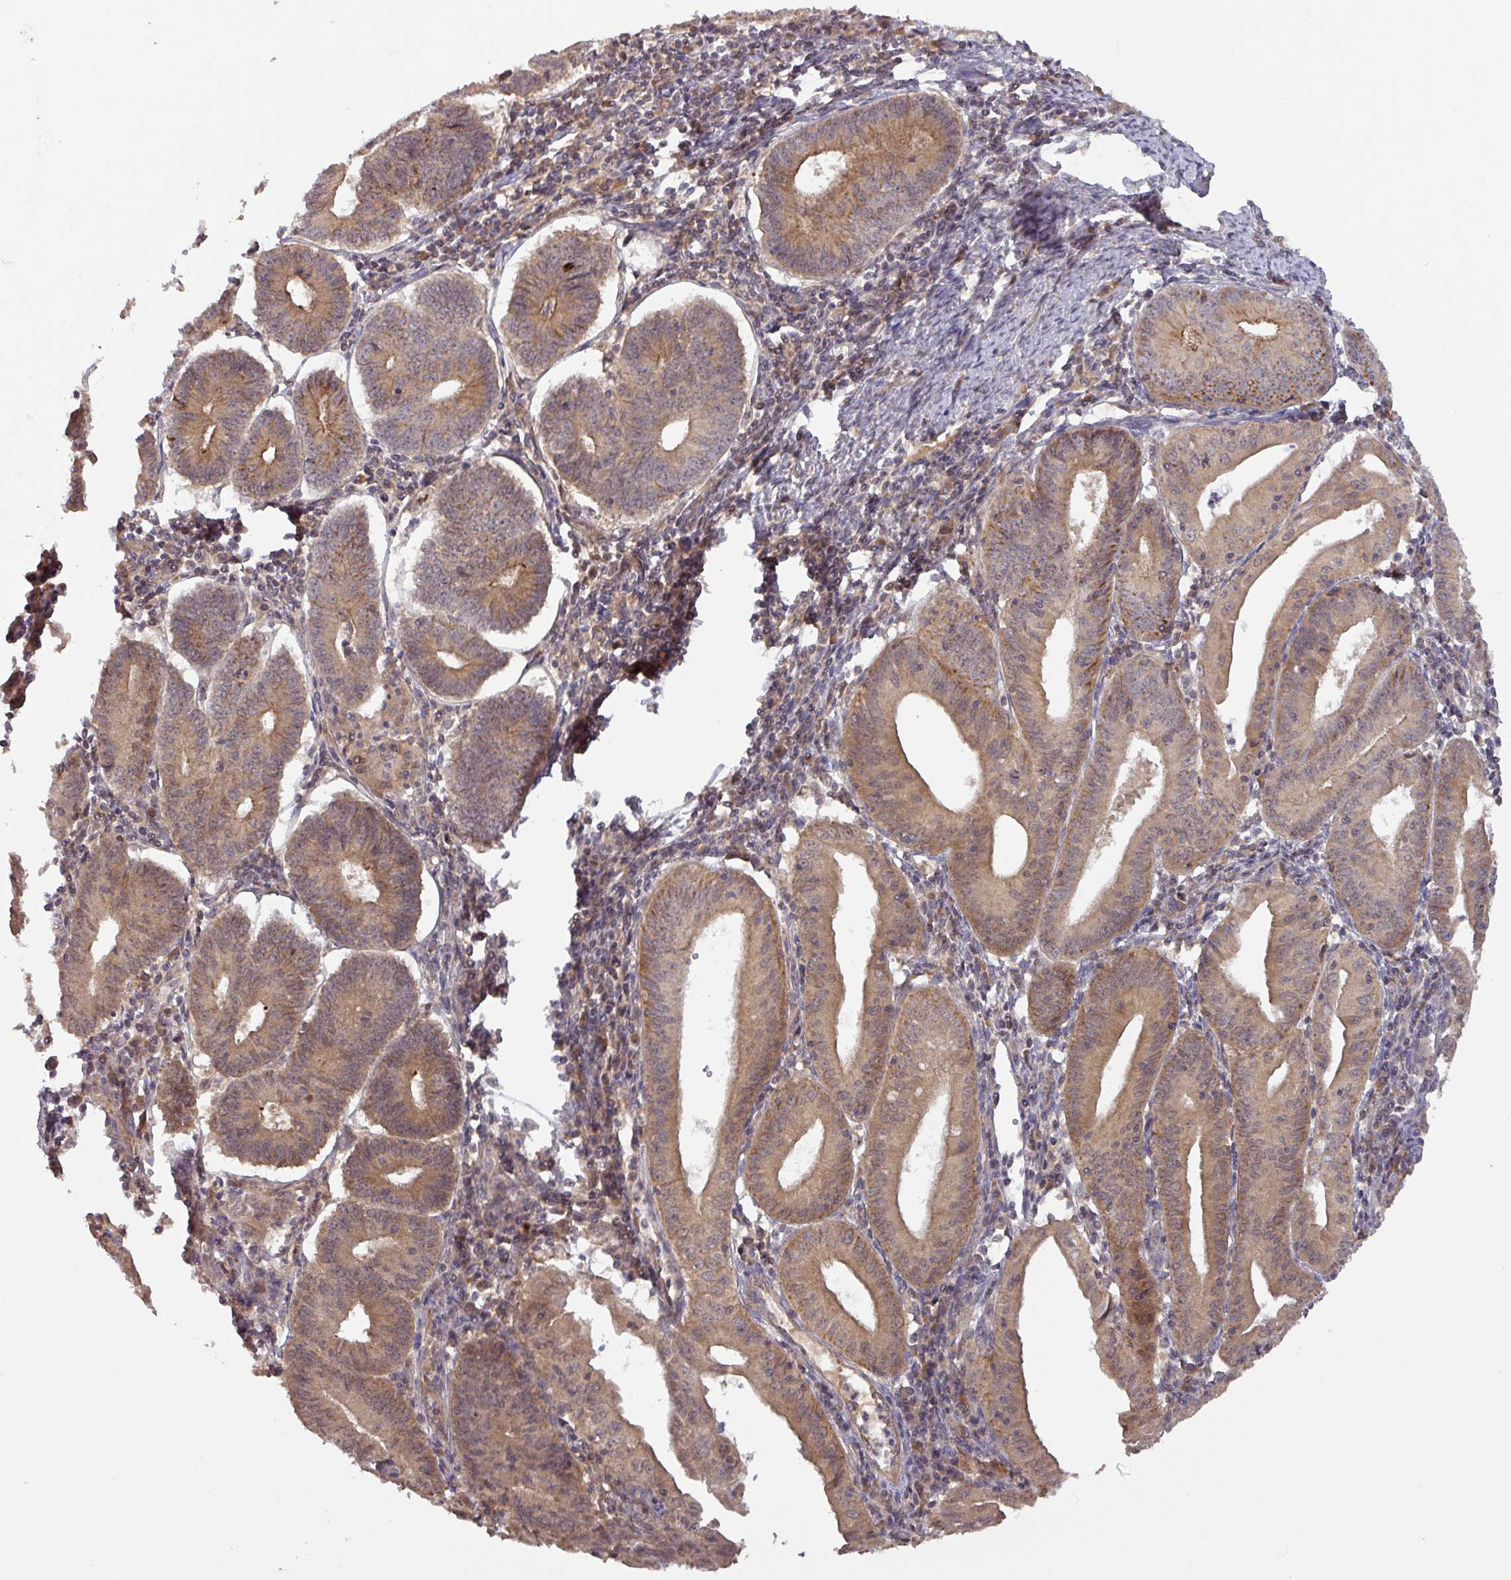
{"staining": {"intensity": "moderate", "quantity": ">75%", "location": "cytoplasmic/membranous"}, "tissue": "endometrial cancer", "cell_type": "Tumor cells", "image_type": "cancer", "snomed": [{"axis": "morphology", "description": "Adenocarcinoma, NOS"}, {"axis": "topography", "description": "Endometrium"}], "caption": "Immunohistochemistry micrograph of human adenocarcinoma (endometrial) stained for a protein (brown), which exhibits medium levels of moderate cytoplasmic/membranous expression in approximately >75% of tumor cells.", "gene": "CCDC121", "patient": {"sex": "female", "age": 60}}